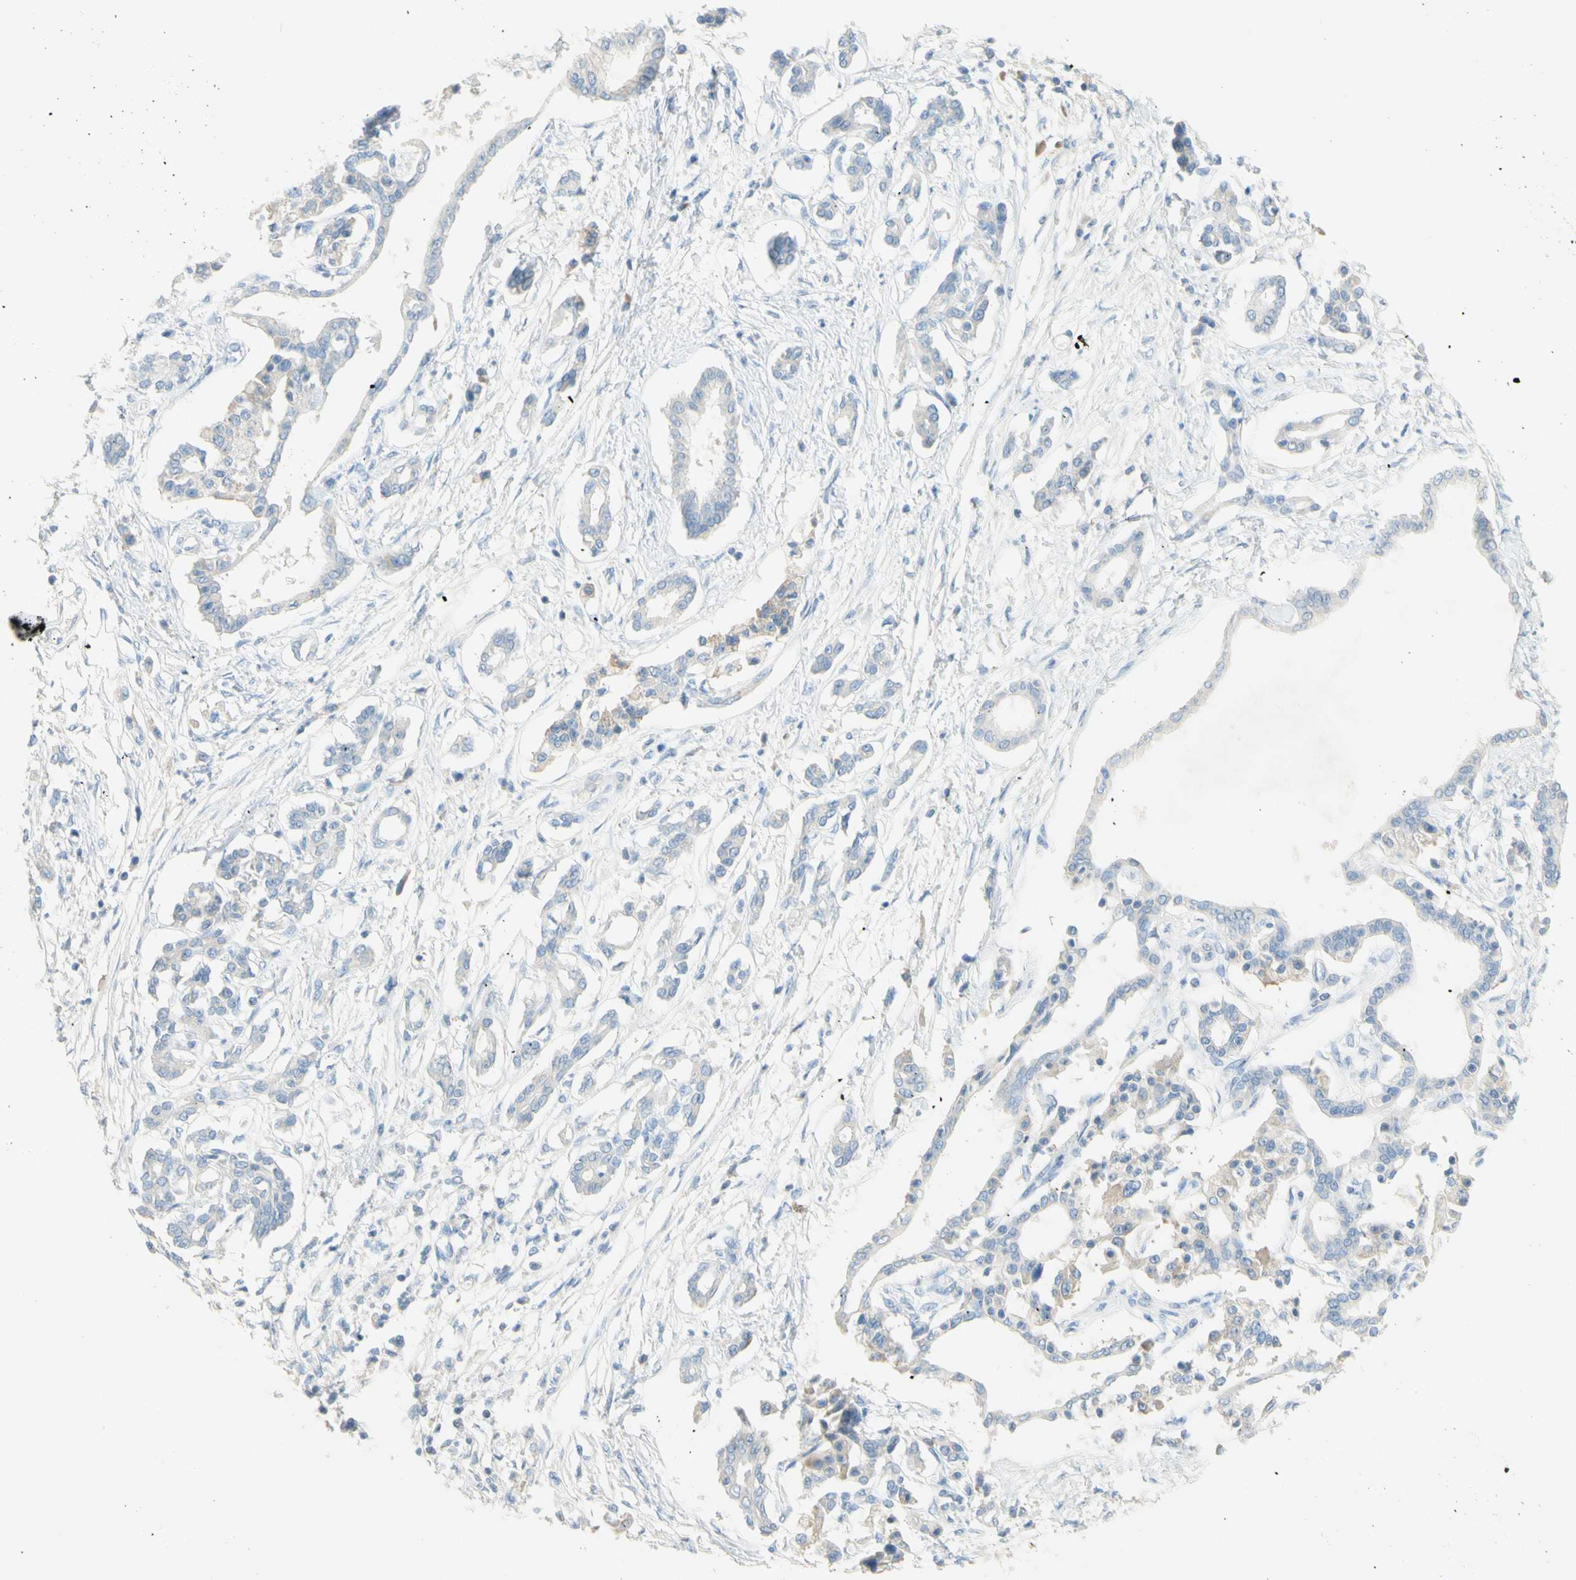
{"staining": {"intensity": "weak", "quantity": "25%-75%", "location": "cytoplasmic/membranous"}, "tissue": "pancreatic cancer", "cell_type": "Tumor cells", "image_type": "cancer", "snomed": [{"axis": "morphology", "description": "Adenocarcinoma, NOS"}, {"axis": "topography", "description": "Pancreas"}], "caption": "A low amount of weak cytoplasmic/membranous staining is identified in approximately 25%-75% of tumor cells in pancreatic cancer tissue. (DAB (3,3'-diaminobenzidine) = brown stain, brightfield microscopy at high magnification).", "gene": "PACSIN1", "patient": {"sex": "male", "age": 56}}